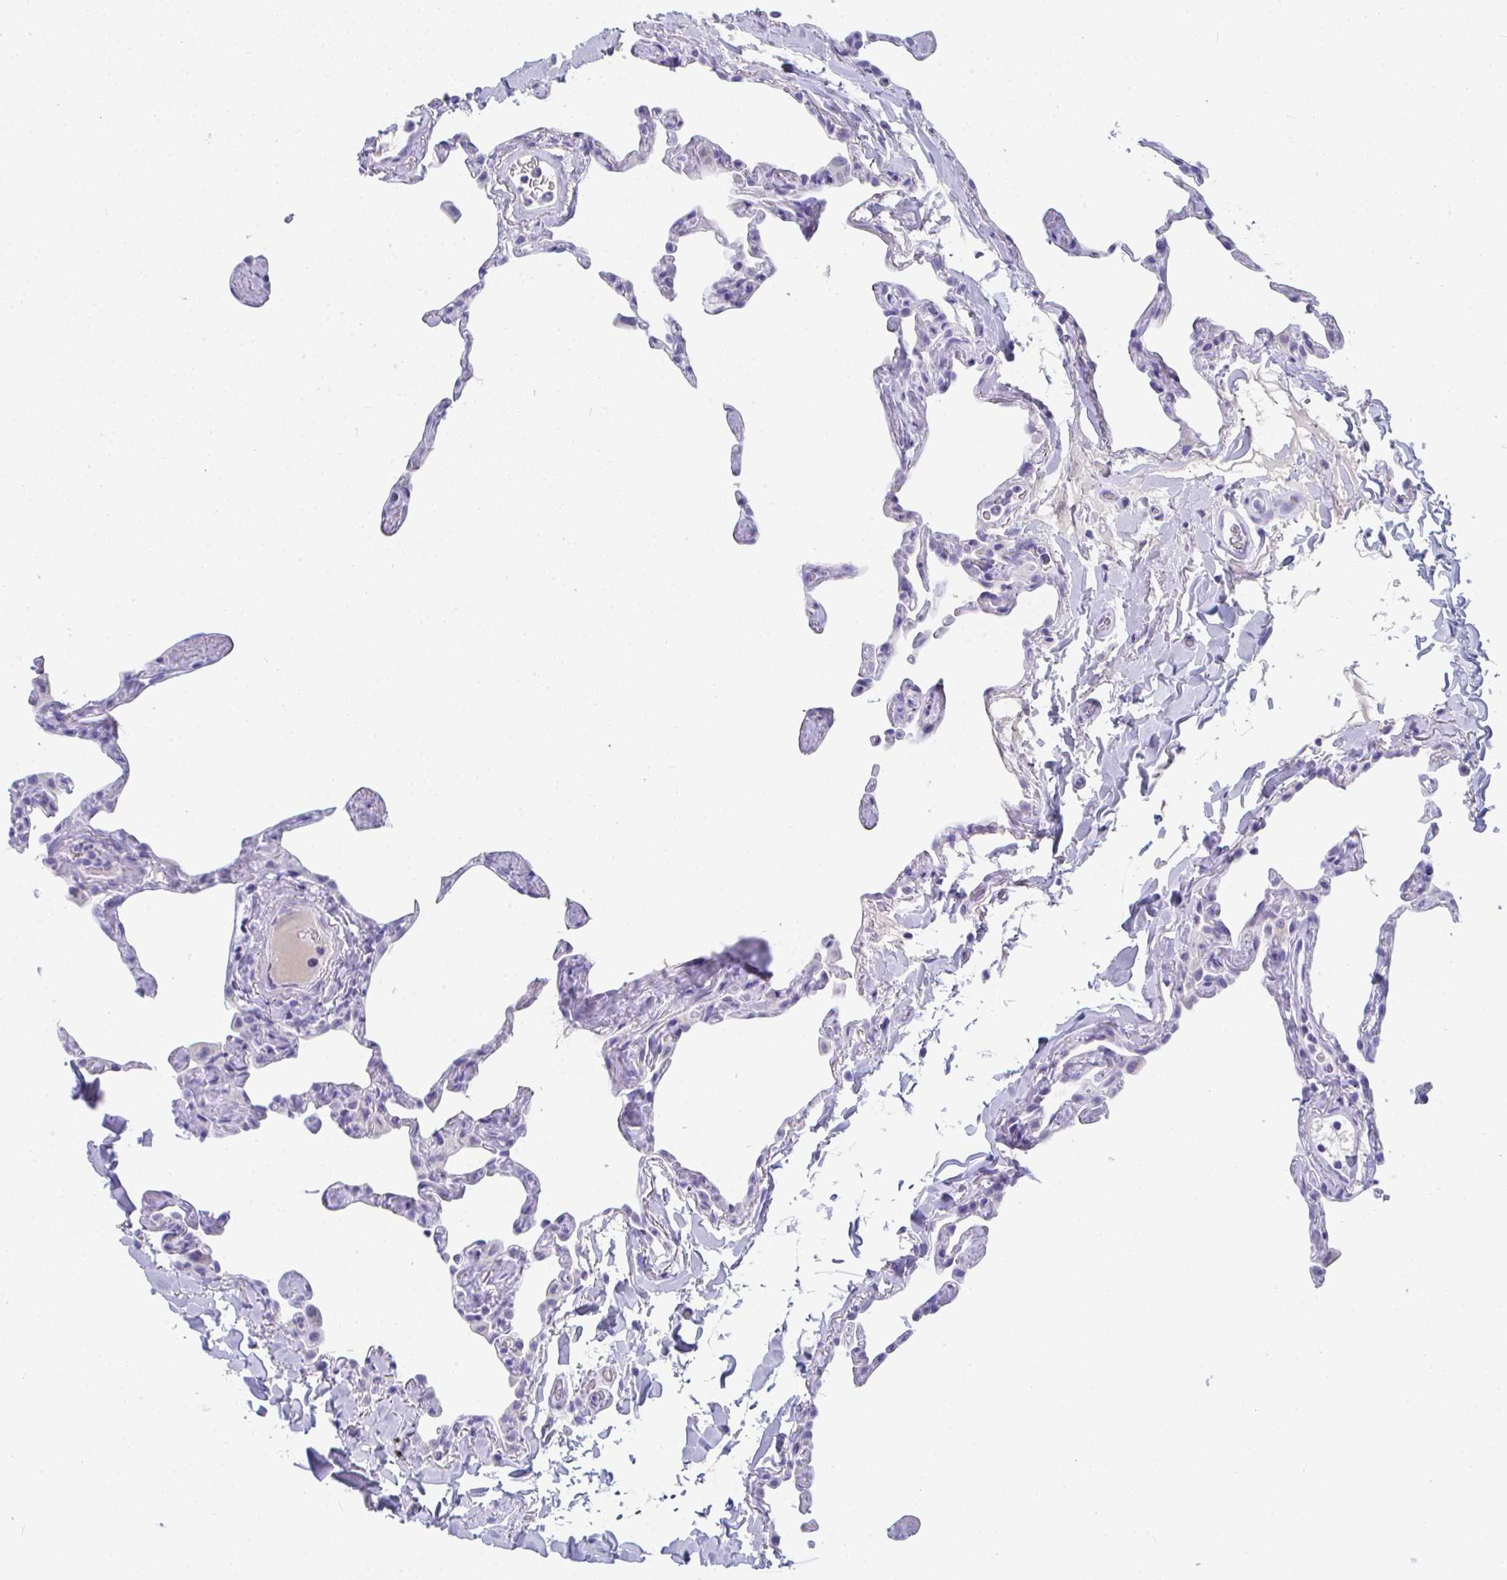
{"staining": {"intensity": "negative", "quantity": "none", "location": "none"}, "tissue": "lung", "cell_type": "Alveolar cells", "image_type": "normal", "snomed": [{"axis": "morphology", "description": "Normal tissue, NOS"}, {"axis": "topography", "description": "Lung"}], "caption": "DAB immunohistochemical staining of unremarkable human lung exhibits no significant positivity in alveolar cells.", "gene": "TTC30A", "patient": {"sex": "male", "age": 65}}